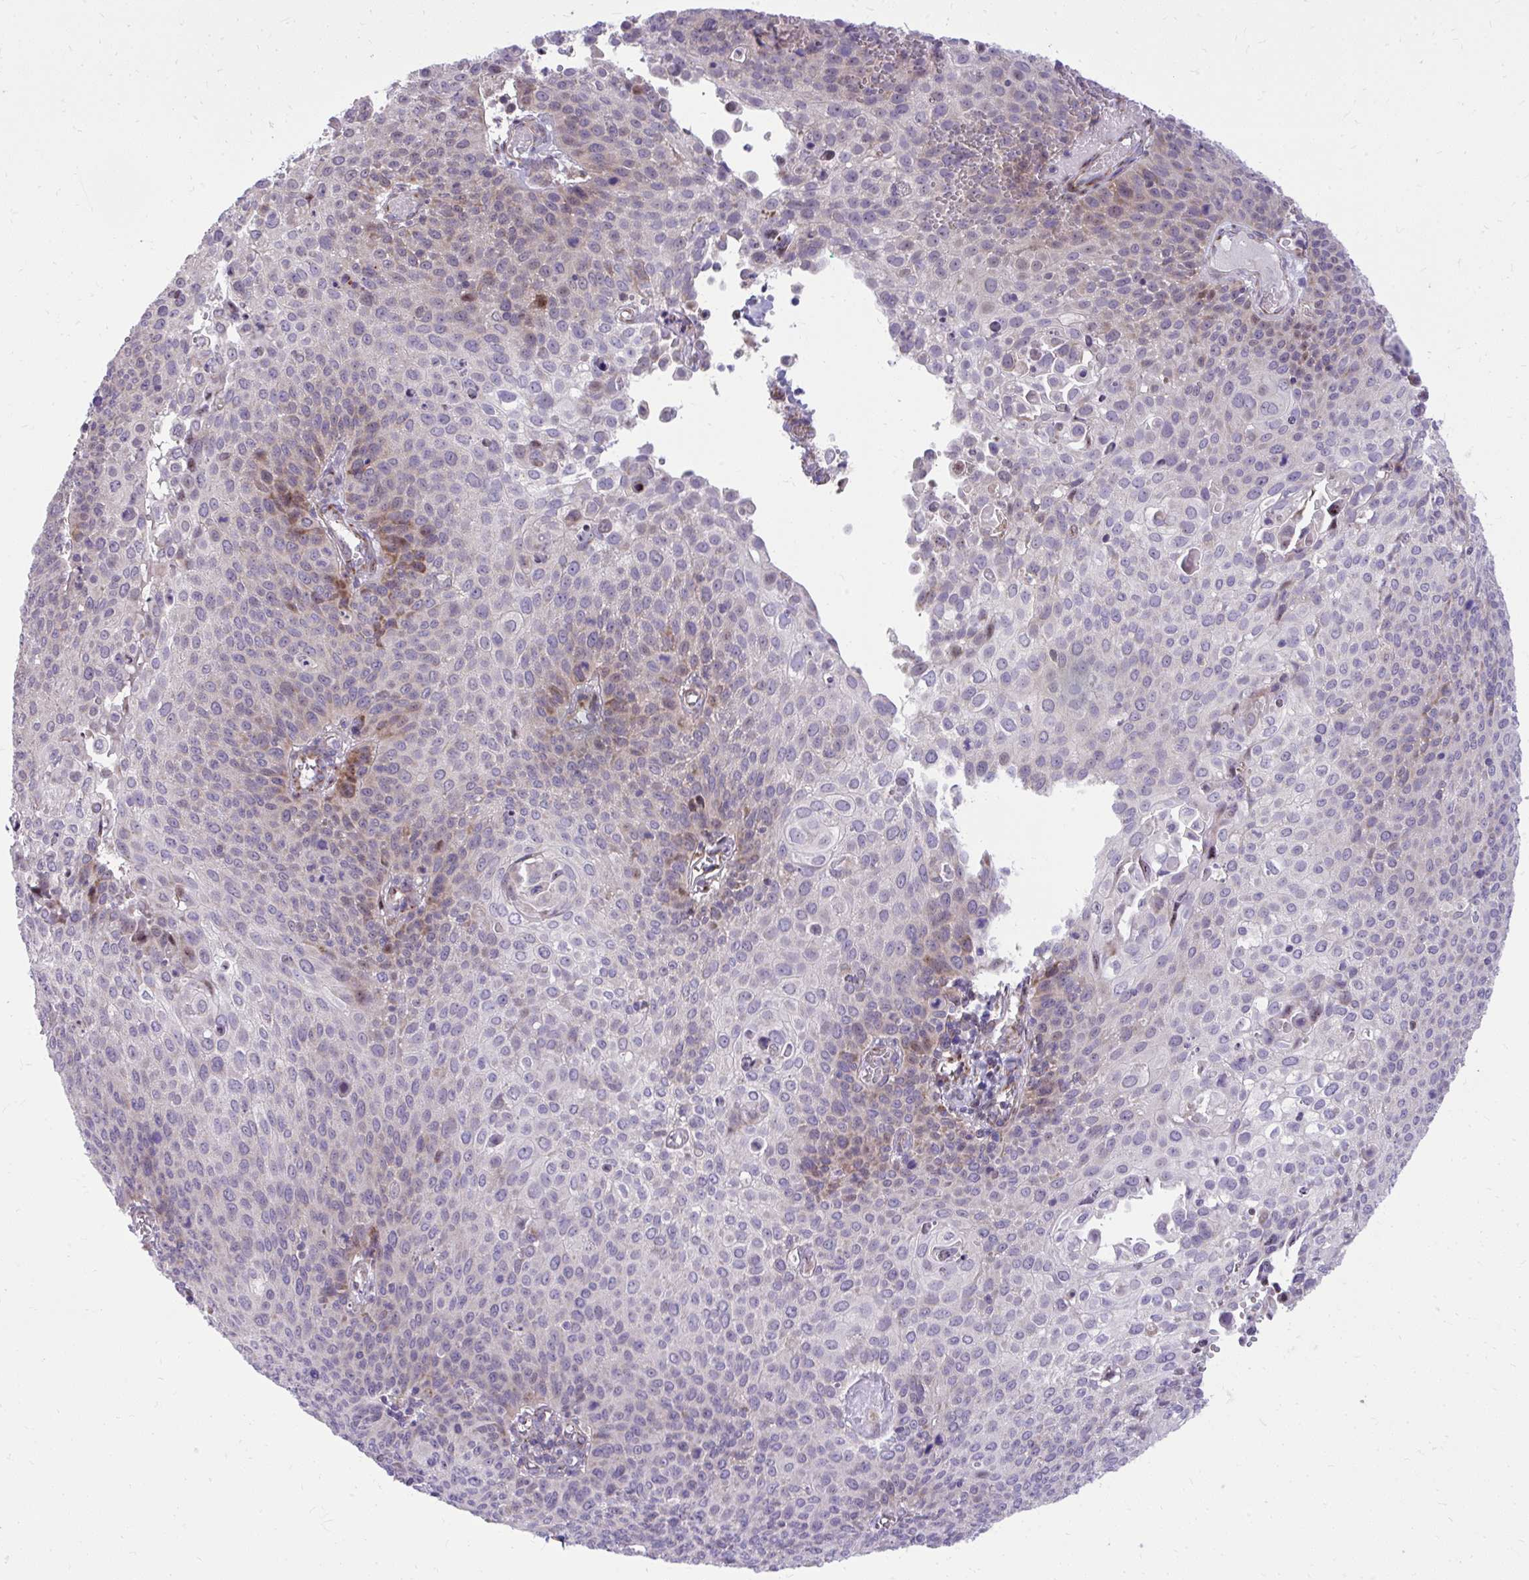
{"staining": {"intensity": "negative", "quantity": "none", "location": "none"}, "tissue": "cervical cancer", "cell_type": "Tumor cells", "image_type": "cancer", "snomed": [{"axis": "morphology", "description": "Squamous cell carcinoma, NOS"}, {"axis": "topography", "description": "Cervix"}], "caption": "The immunohistochemistry photomicrograph has no significant positivity in tumor cells of cervical squamous cell carcinoma tissue.", "gene": "GPRIN3", "patient": {"sex": "female", "age": 65}}